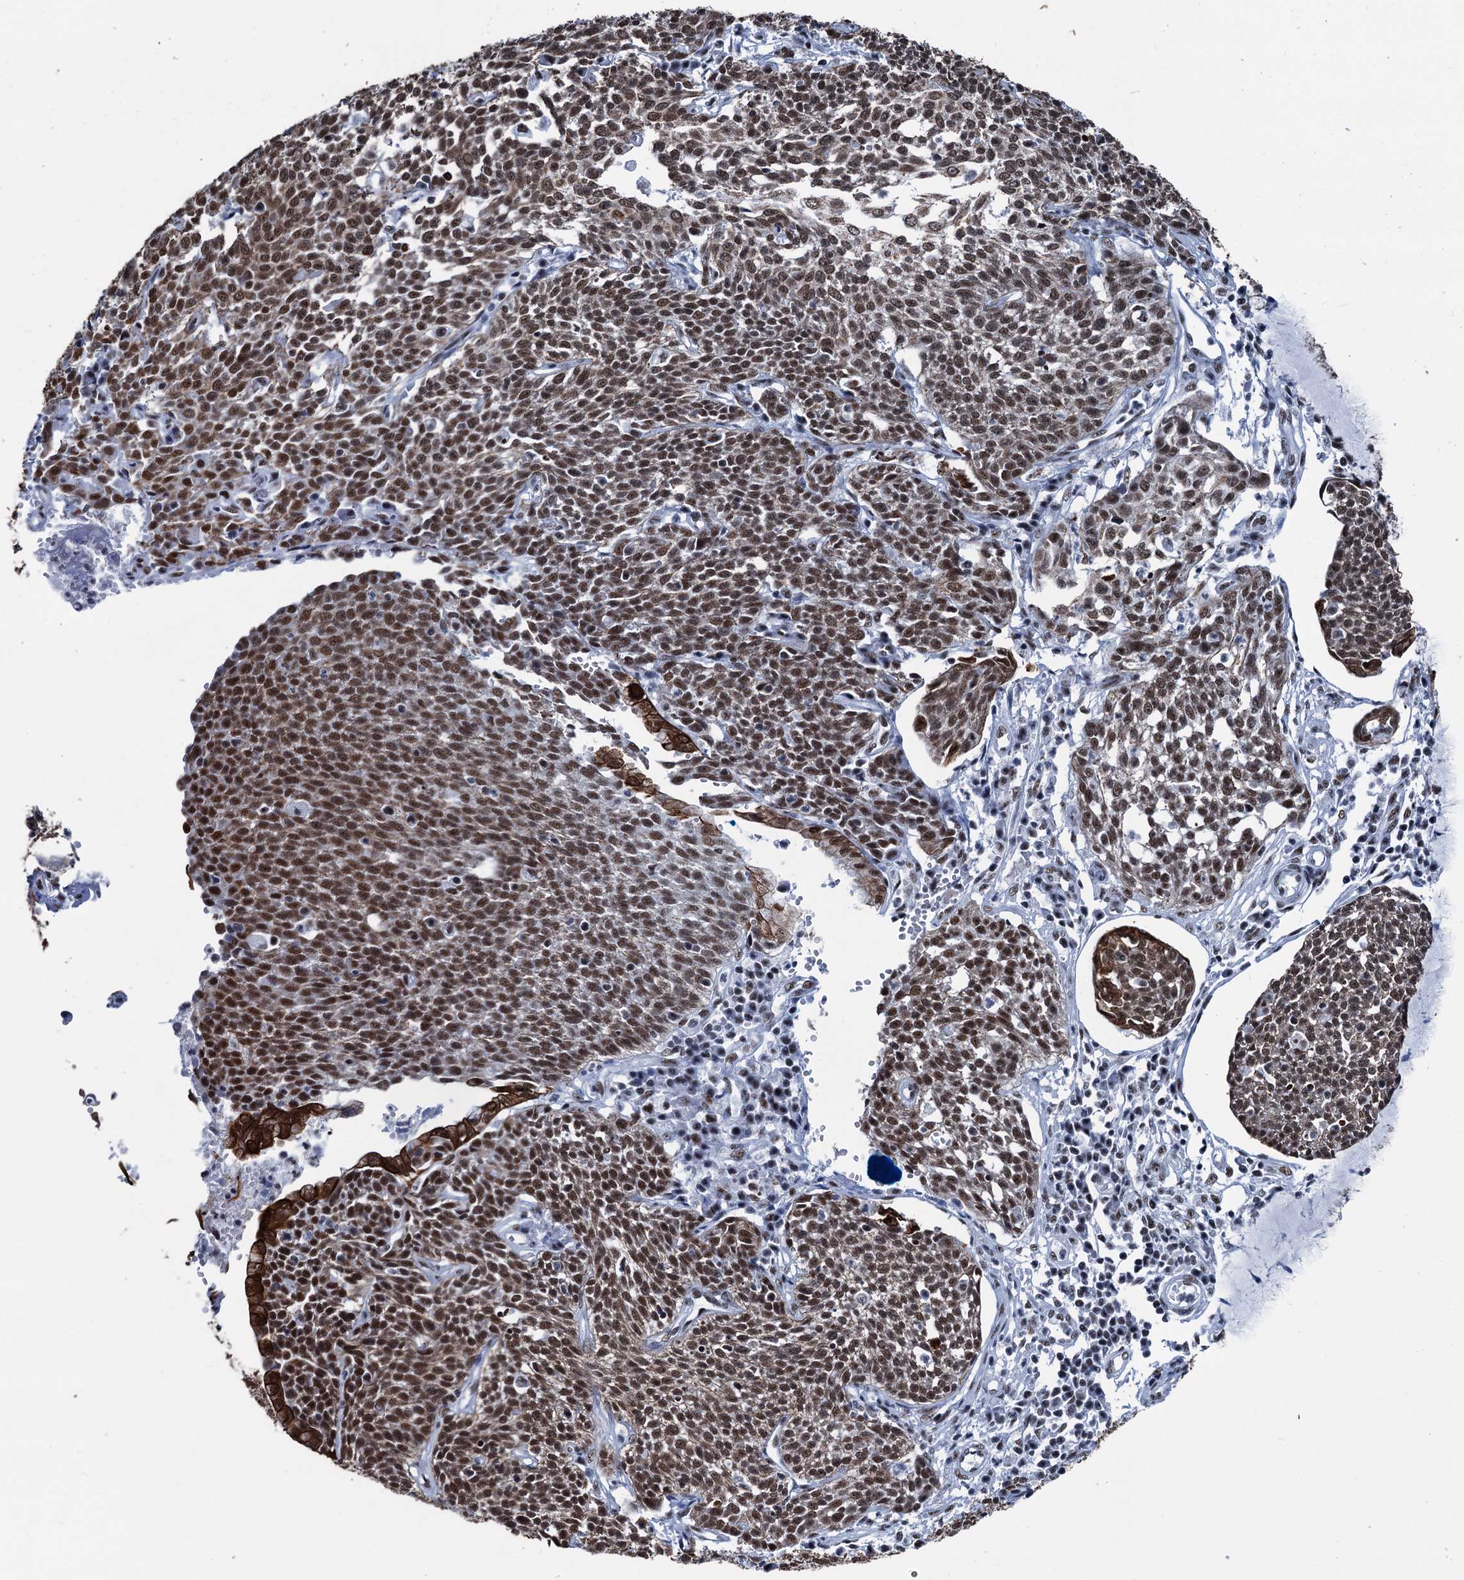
{"staining": {"intensity": "moderate", "quantity": ">75%", "location": "nuclear"}, "tissue": "cervical cancer", "cell_type": "Tumor cells", "image_type": "cancer", "snomed": [{"axis": "morphology", "description": "Squamous cell carcinoma, NOS"}, {"axis": "topography", "description": "Cervix"}], "caption": "A micrograph showing moderate nuclear positivity in approximately >75% of tumor cells in squamous cell carcinoma (cervical), as visualized by brown immunohistochemical staining.", "gene": "DDX23", "patient": {"sex": "female", "age": 34}}